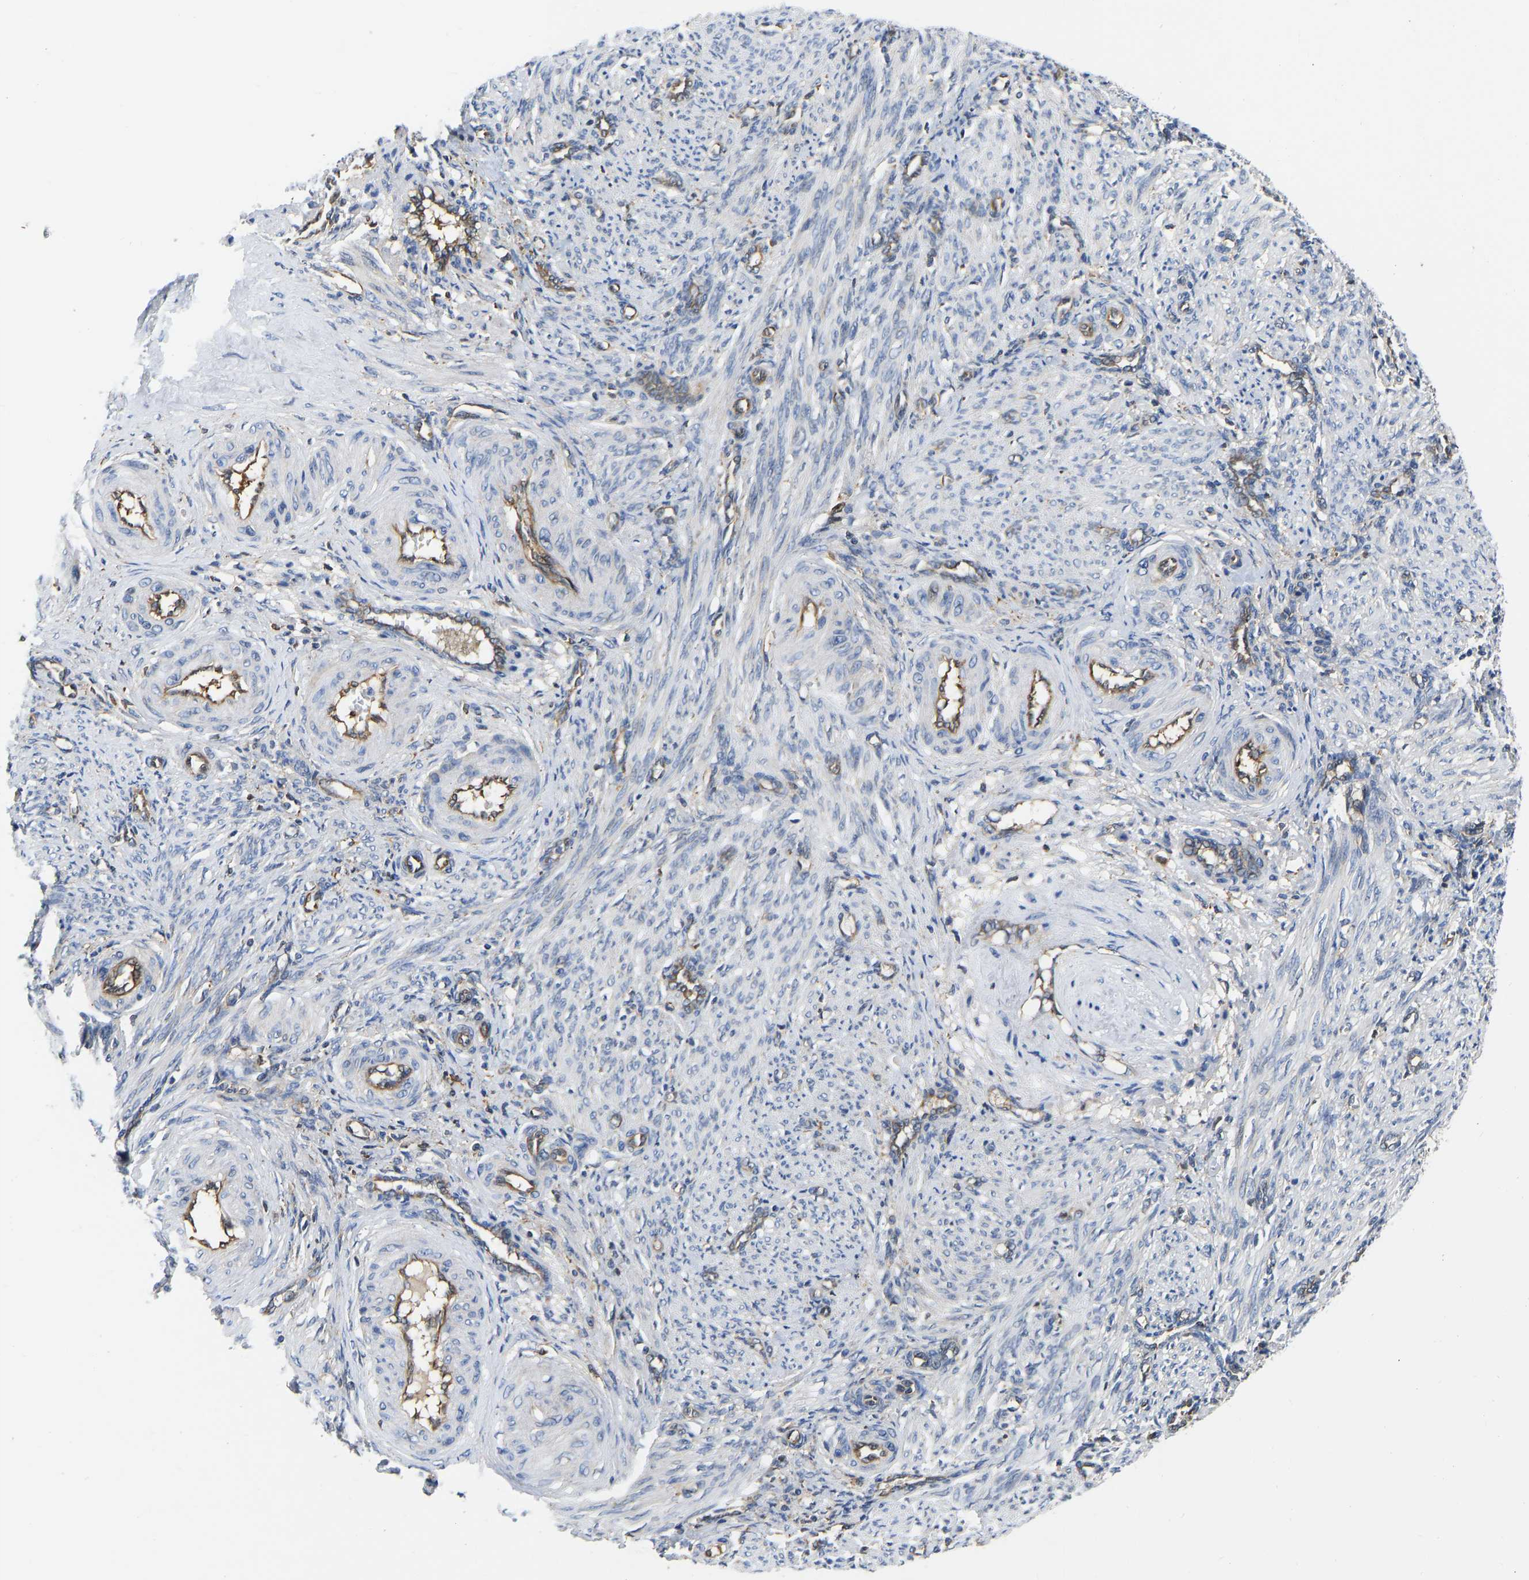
{"staining": {"intensity": "negative", "quantity": "none", "location": "none"}, "tissue": "smooth muscle", "cell_type": "Smooth muscle cells", "image_type": "normal", "snomed": [{"axis": "morphology", "description": "Normal tissue, NOS"}, {"axis": "topography", "description": "Endometrium"}], "caption": "Photomicrograph shows no significant protein positivity in smooth muscle cells of normal smooth muscle.", "gene": "FLNB", "patient": {"sex": "female", "age": 33}}